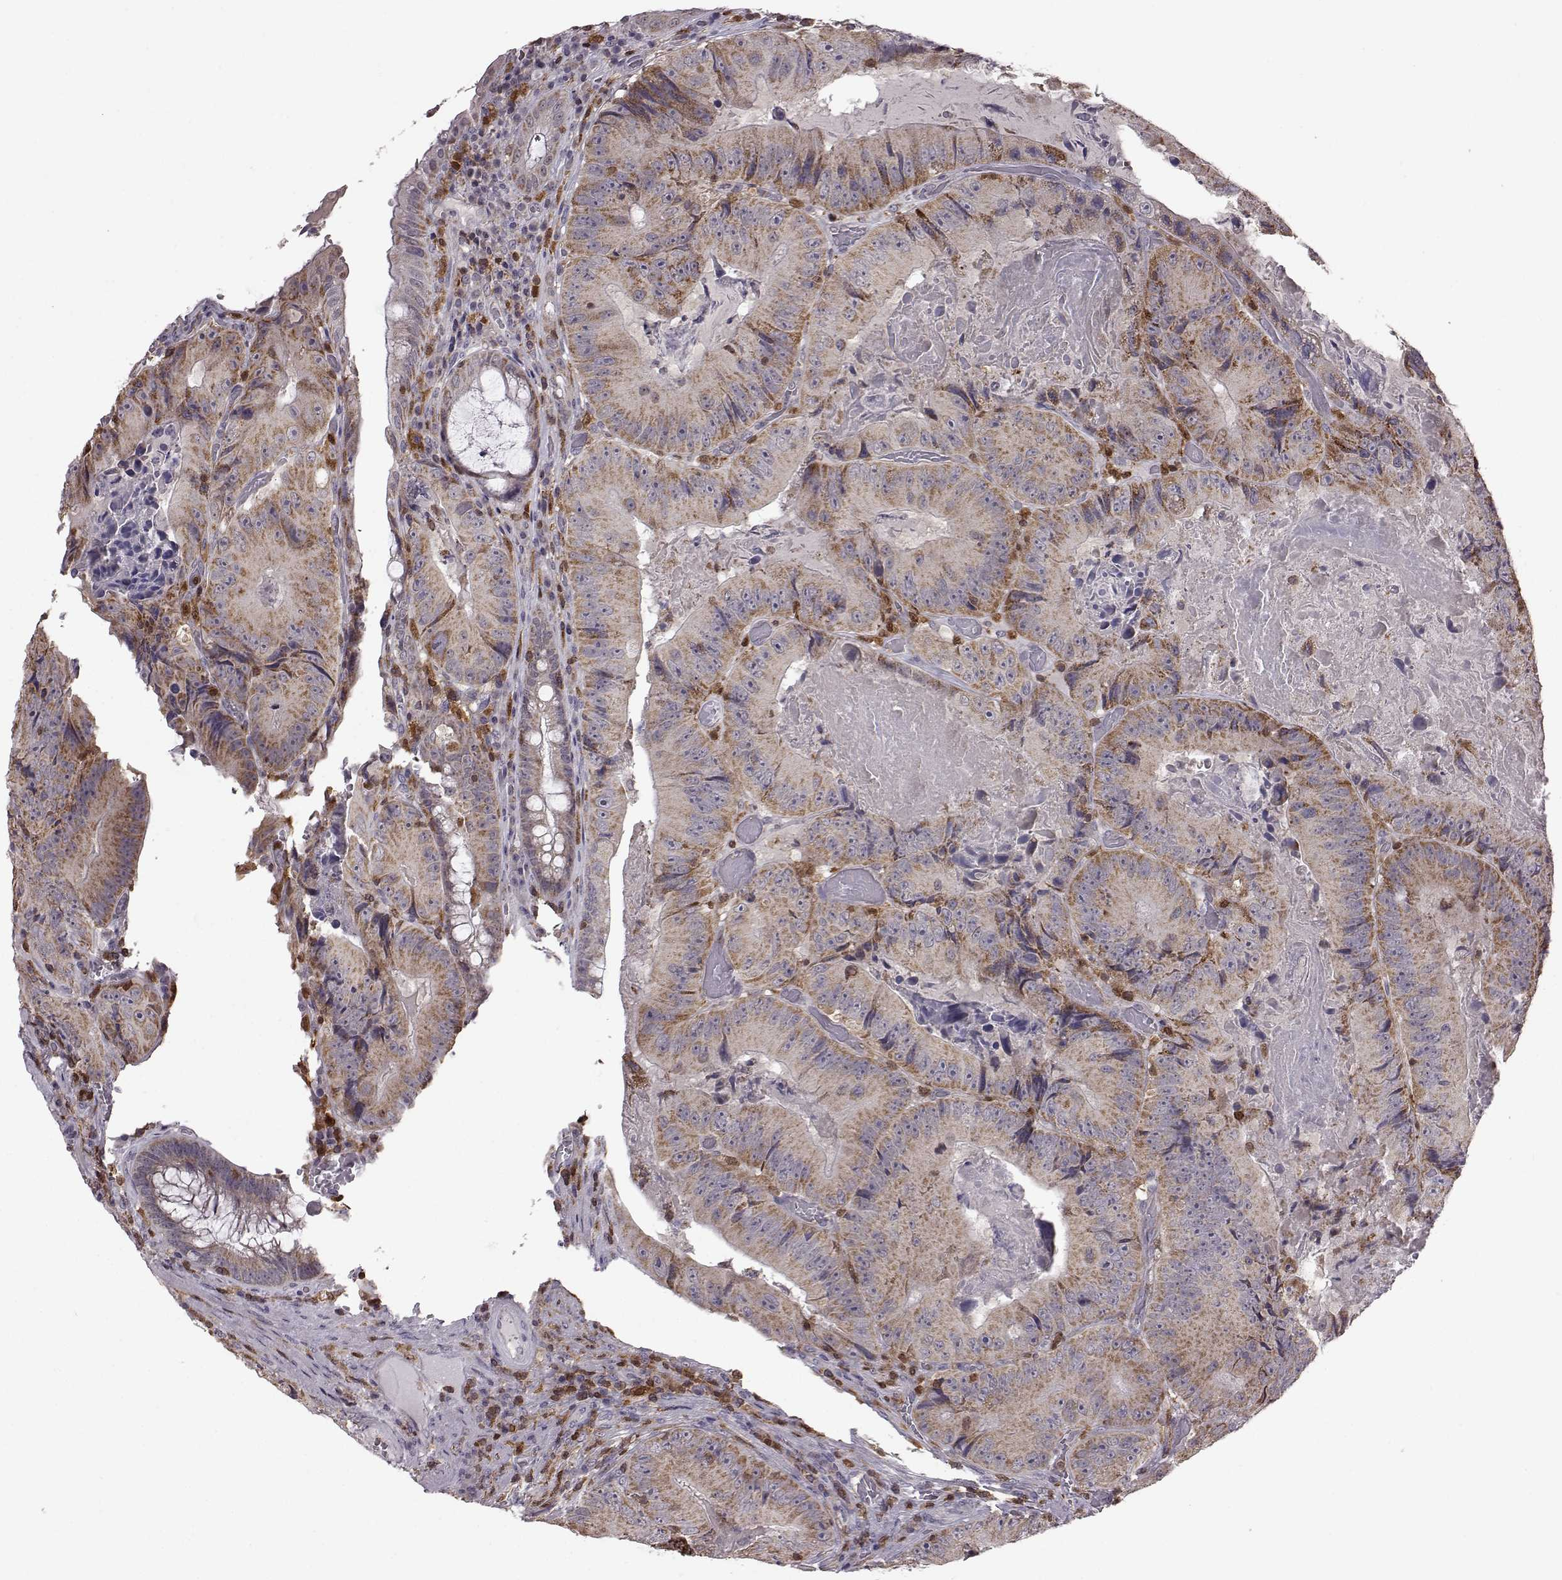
{"staining": {"intensity": "moderate", "quantity": ">75%", "location": "cytoplasmic/membranous"}, "tissue": "colorectal cancer", "cell_type": "Tumor cells", "image_type": "cancer", "snomed": [{"axis": "morphology", "description": "Adenocarcinoma, NOS"}, {"axis": "topography", "description": "Colon"}], "caption": "Immunohistochemistry (IHC) image of colorectal cancer stained for a protein (brown), which reveals medium levels of moderate cytoplasmic/membranous expression in approximately >75% of tumor cells.", "gene": "DOK2", "patient": {"sex": "female", "age": 86}}